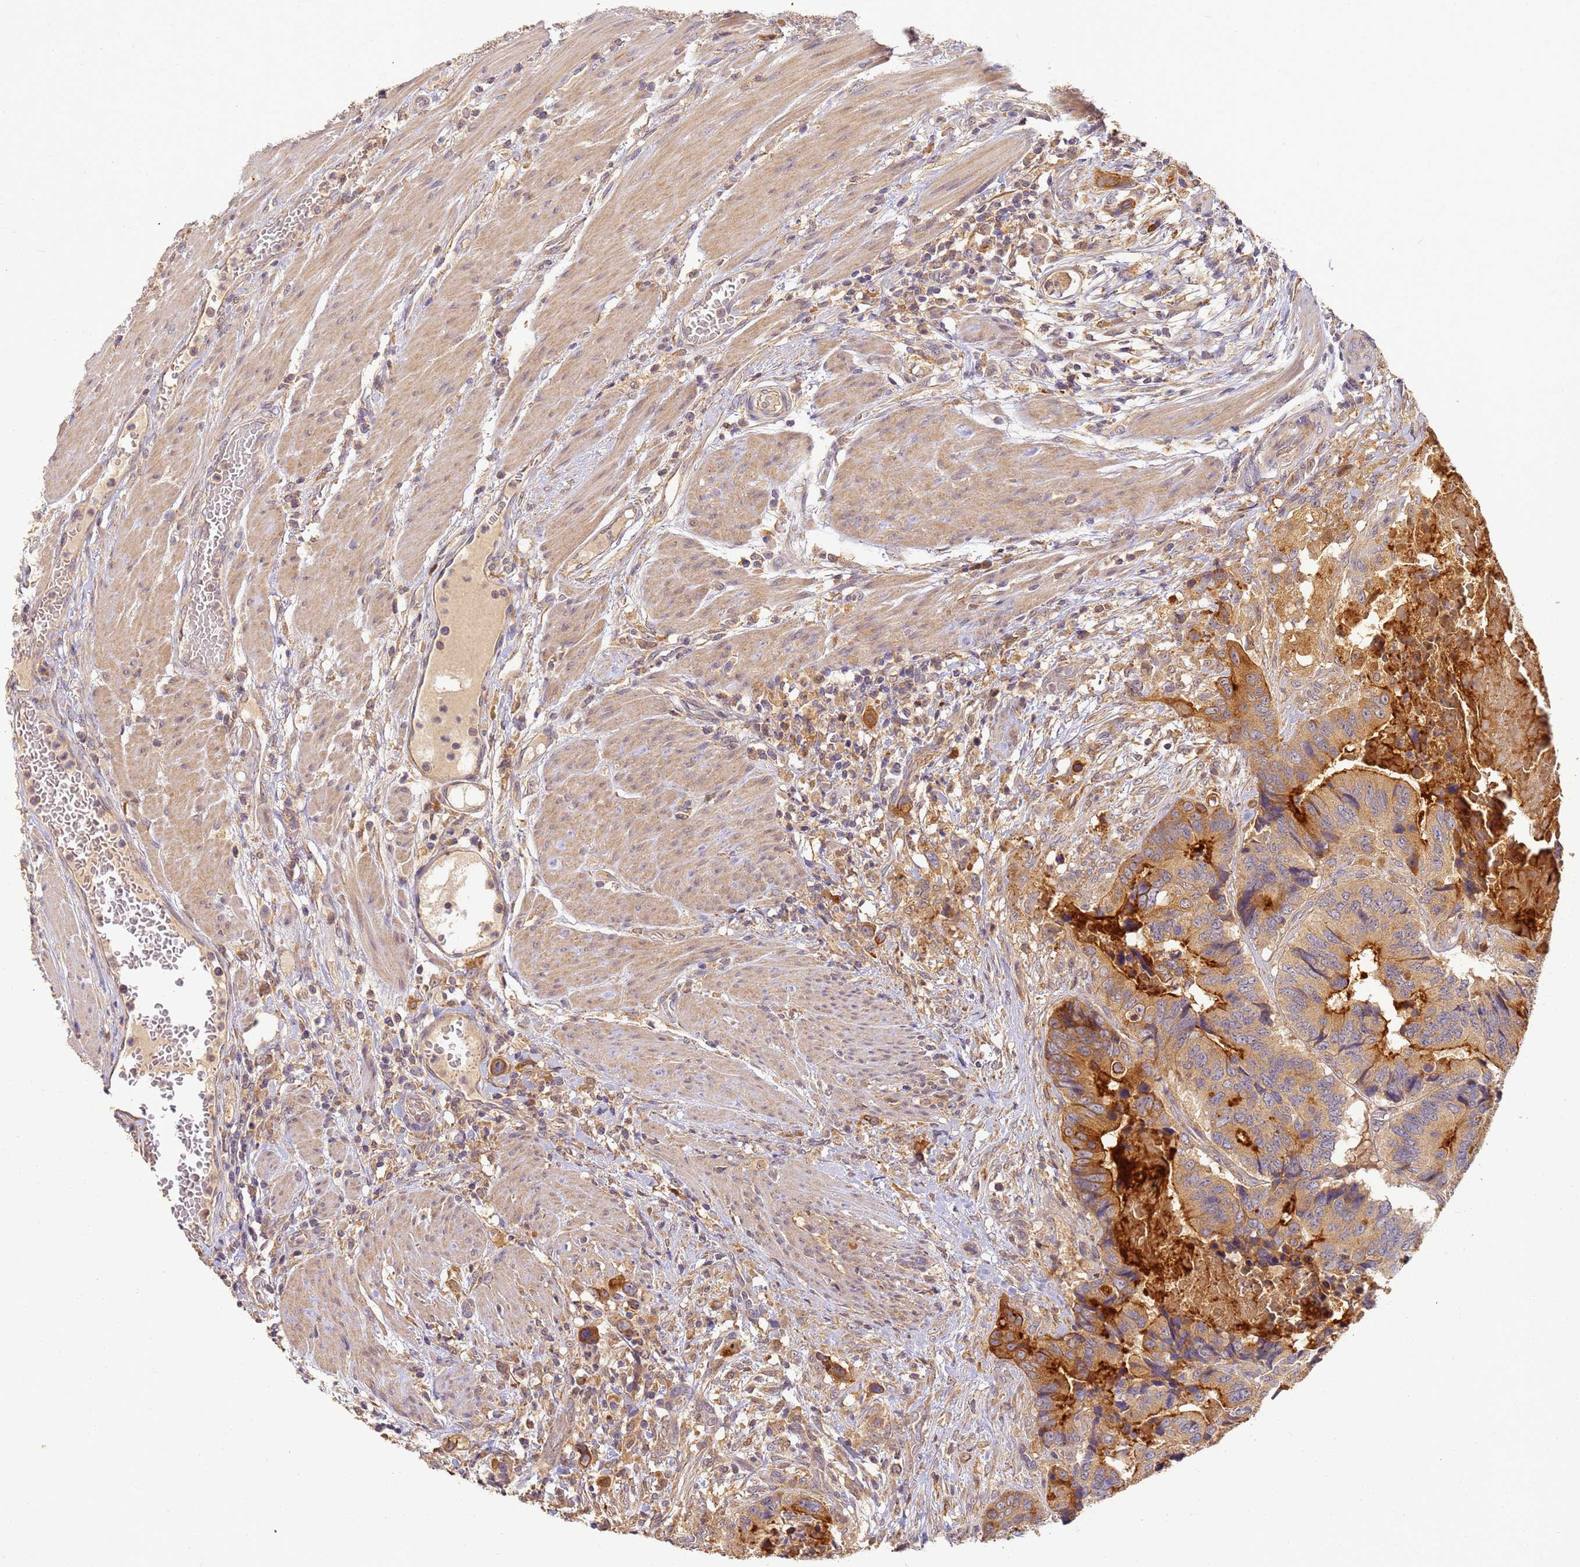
{"staining": {"intensity": "strong", "quantity": "<25%", "location": "cytoplasmic/membranous"}, "tissue": "colorectal cancer", "cell_type": "Tumor cells", "image_type": "cancer", "snomed": [{"axis": "morphology", "description": "Adenocarcinoma, NOS"}, {"axis": "topography", "description": "Colon"}], "caption": "Human colorectal adenocarcinoma stained with a protein marker demonstrates strong staining in tumor cells.", "gene": "TIGAR", "patient": {"sex": "male", "age": 84}}